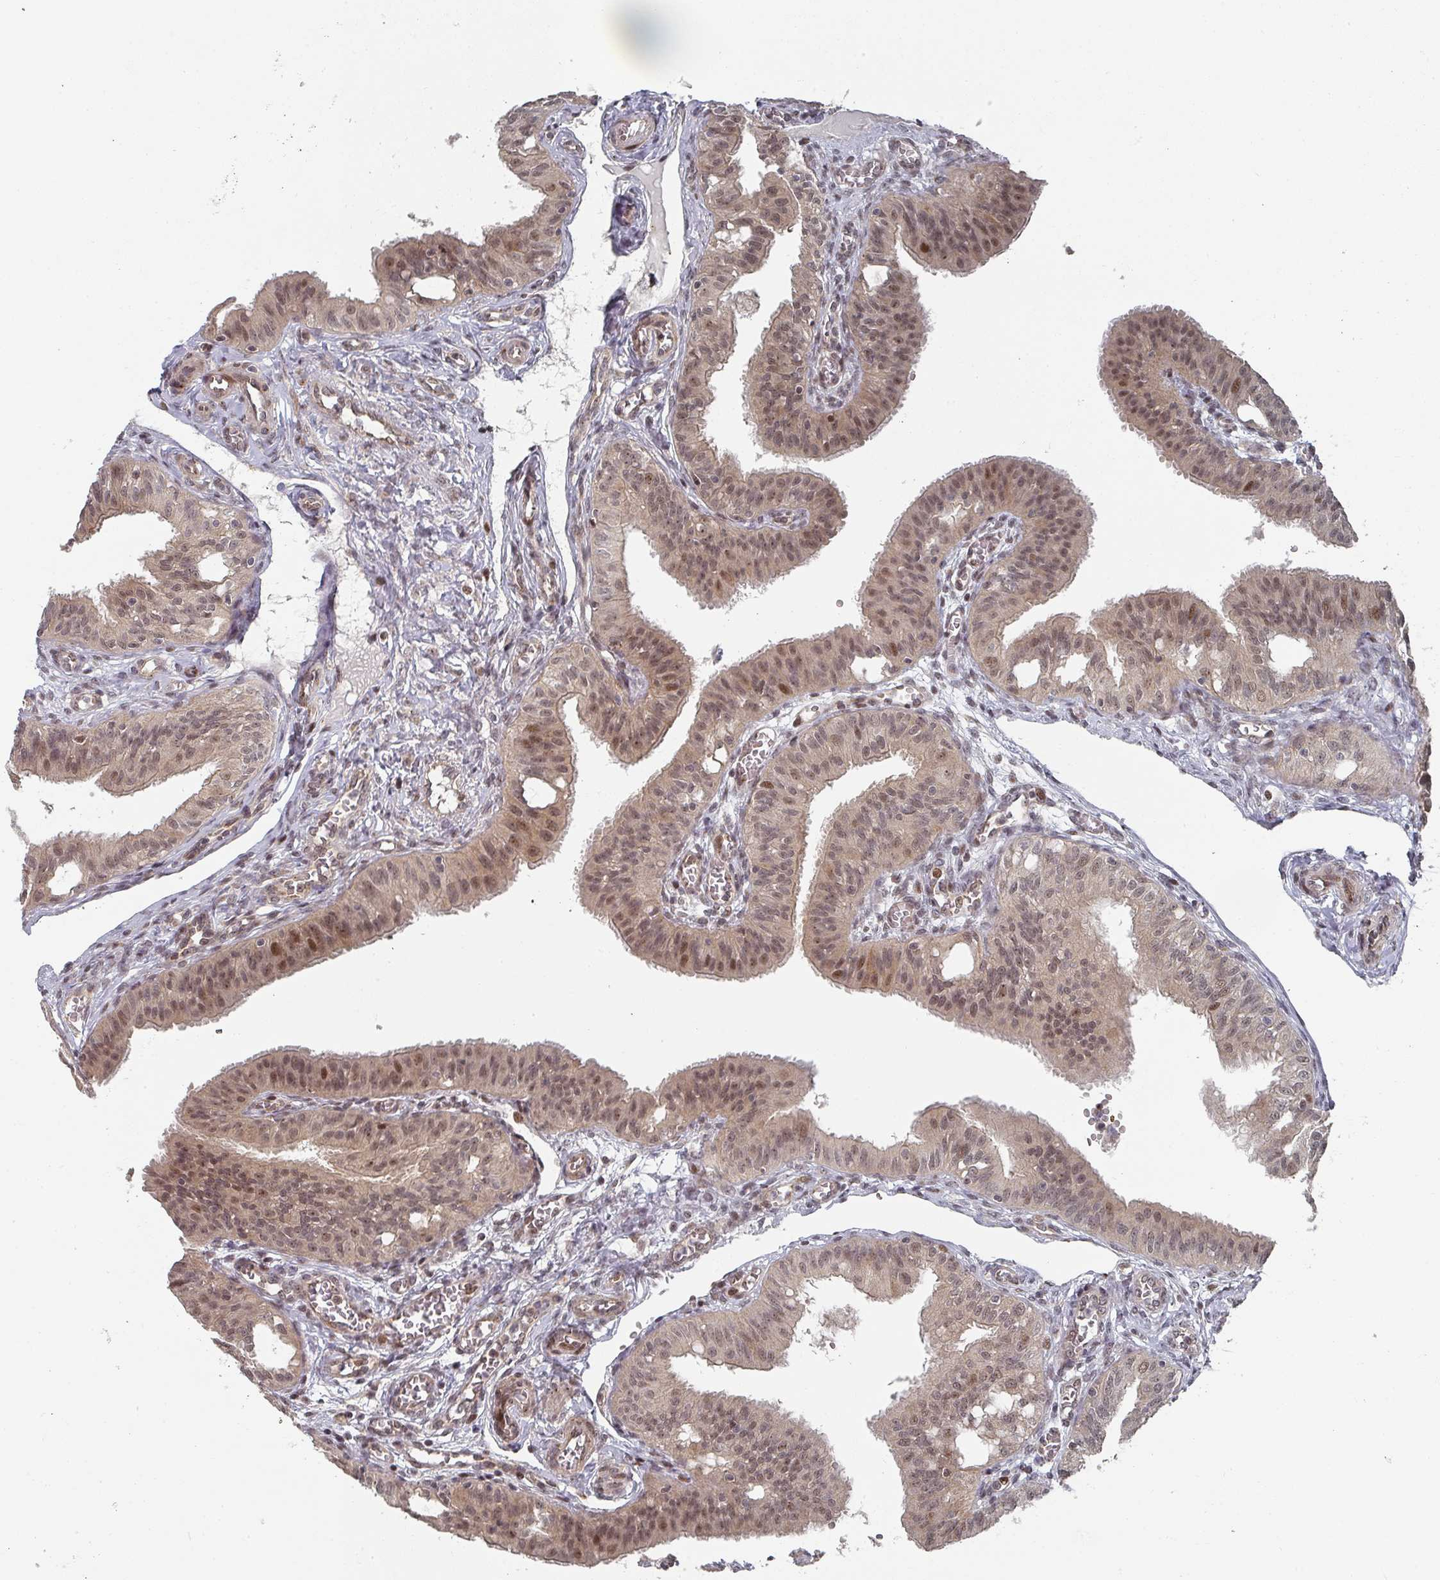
{"staining": {"intensity": "moderate", "quantity": ">75%", "location": "cytoplasmic/membranous,nuclear"}, "tissue": "fallopian tube", "cell_type": "Glandular cells", "image_type": "normal", "snomed": [{"axis": "morphology", "description": "Normal tissue, NOS"}, {"axis": "topography", "description": "Fallopian tube"}, {"axis": "topography", "description": "Ovary"}], "caption": "There is medium levels of moderate cytoplasmic/membranous,nuclear staining in glandular cells of benign fallopian tube, as demonstrated by immunohistochemical staining (brown color).", "gene": "KIF1C", "patient": {"sex": "female", "age": 42}}